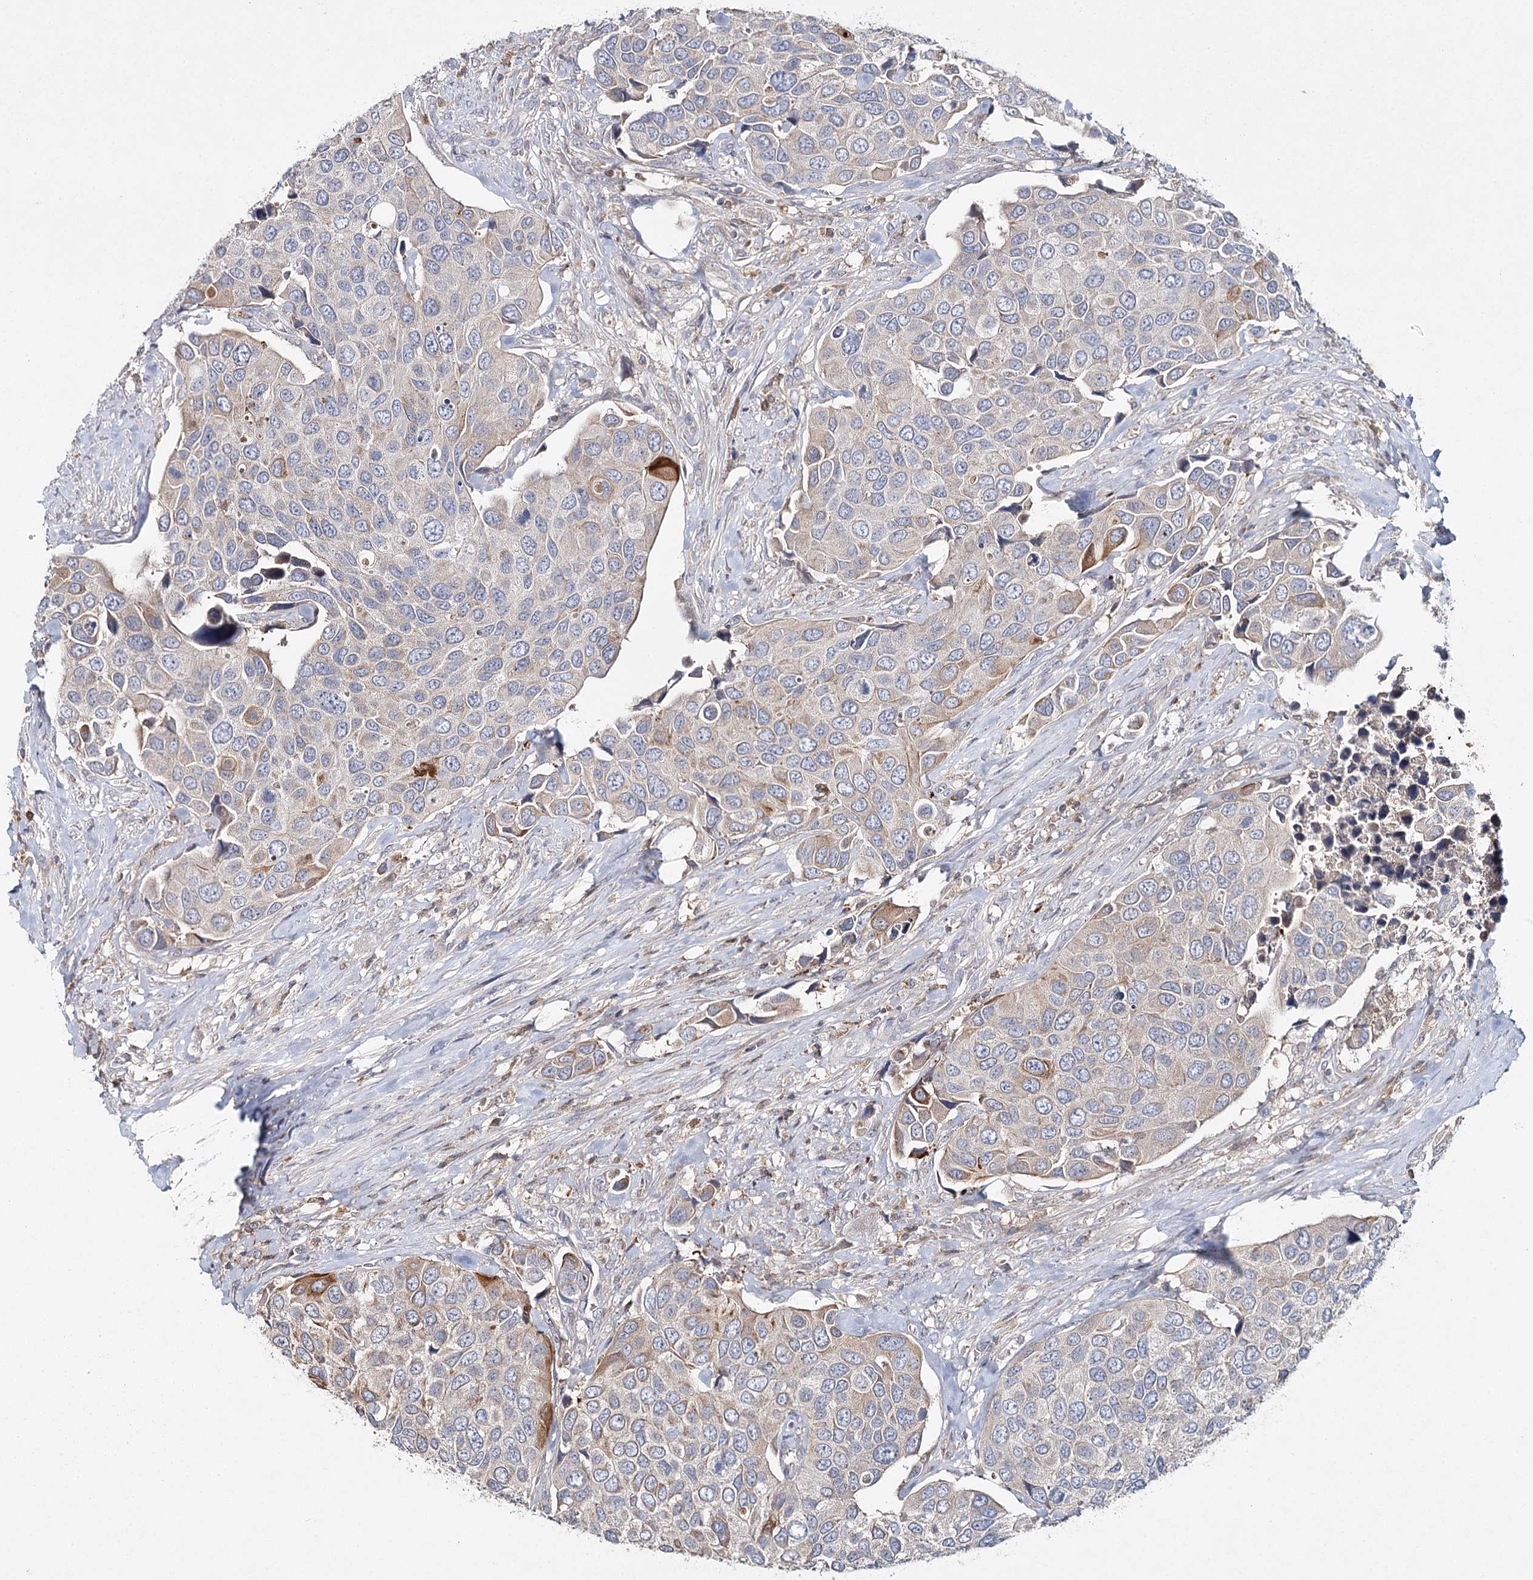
{"staining": {"intensity": "weak", "quantity": "<25%", "location": "cytoplasmic/membranous"}, "tissue": "urothelial cancer", "cell_type": "Tumor cells", "image_type": "cancer", "snomed": [{"axis": "morphology", "description": "Urothelial carcinoma, High grade"}, {"axis": "topography", "description": "Urinary bladder"}], "caption": "An immunohistochemistry (IHC) photomicrograph of urothelial carcinoma (high-grade) is shown. There is no staining in tumor cells of urothelial carcinoma (high-grade). (DAB (3,3'-diaminobenzidine) immunohistochemistry (IHC), high magnification).", "gene": "SLC41A2", "patient": {"sex": "male", "age": 74}}